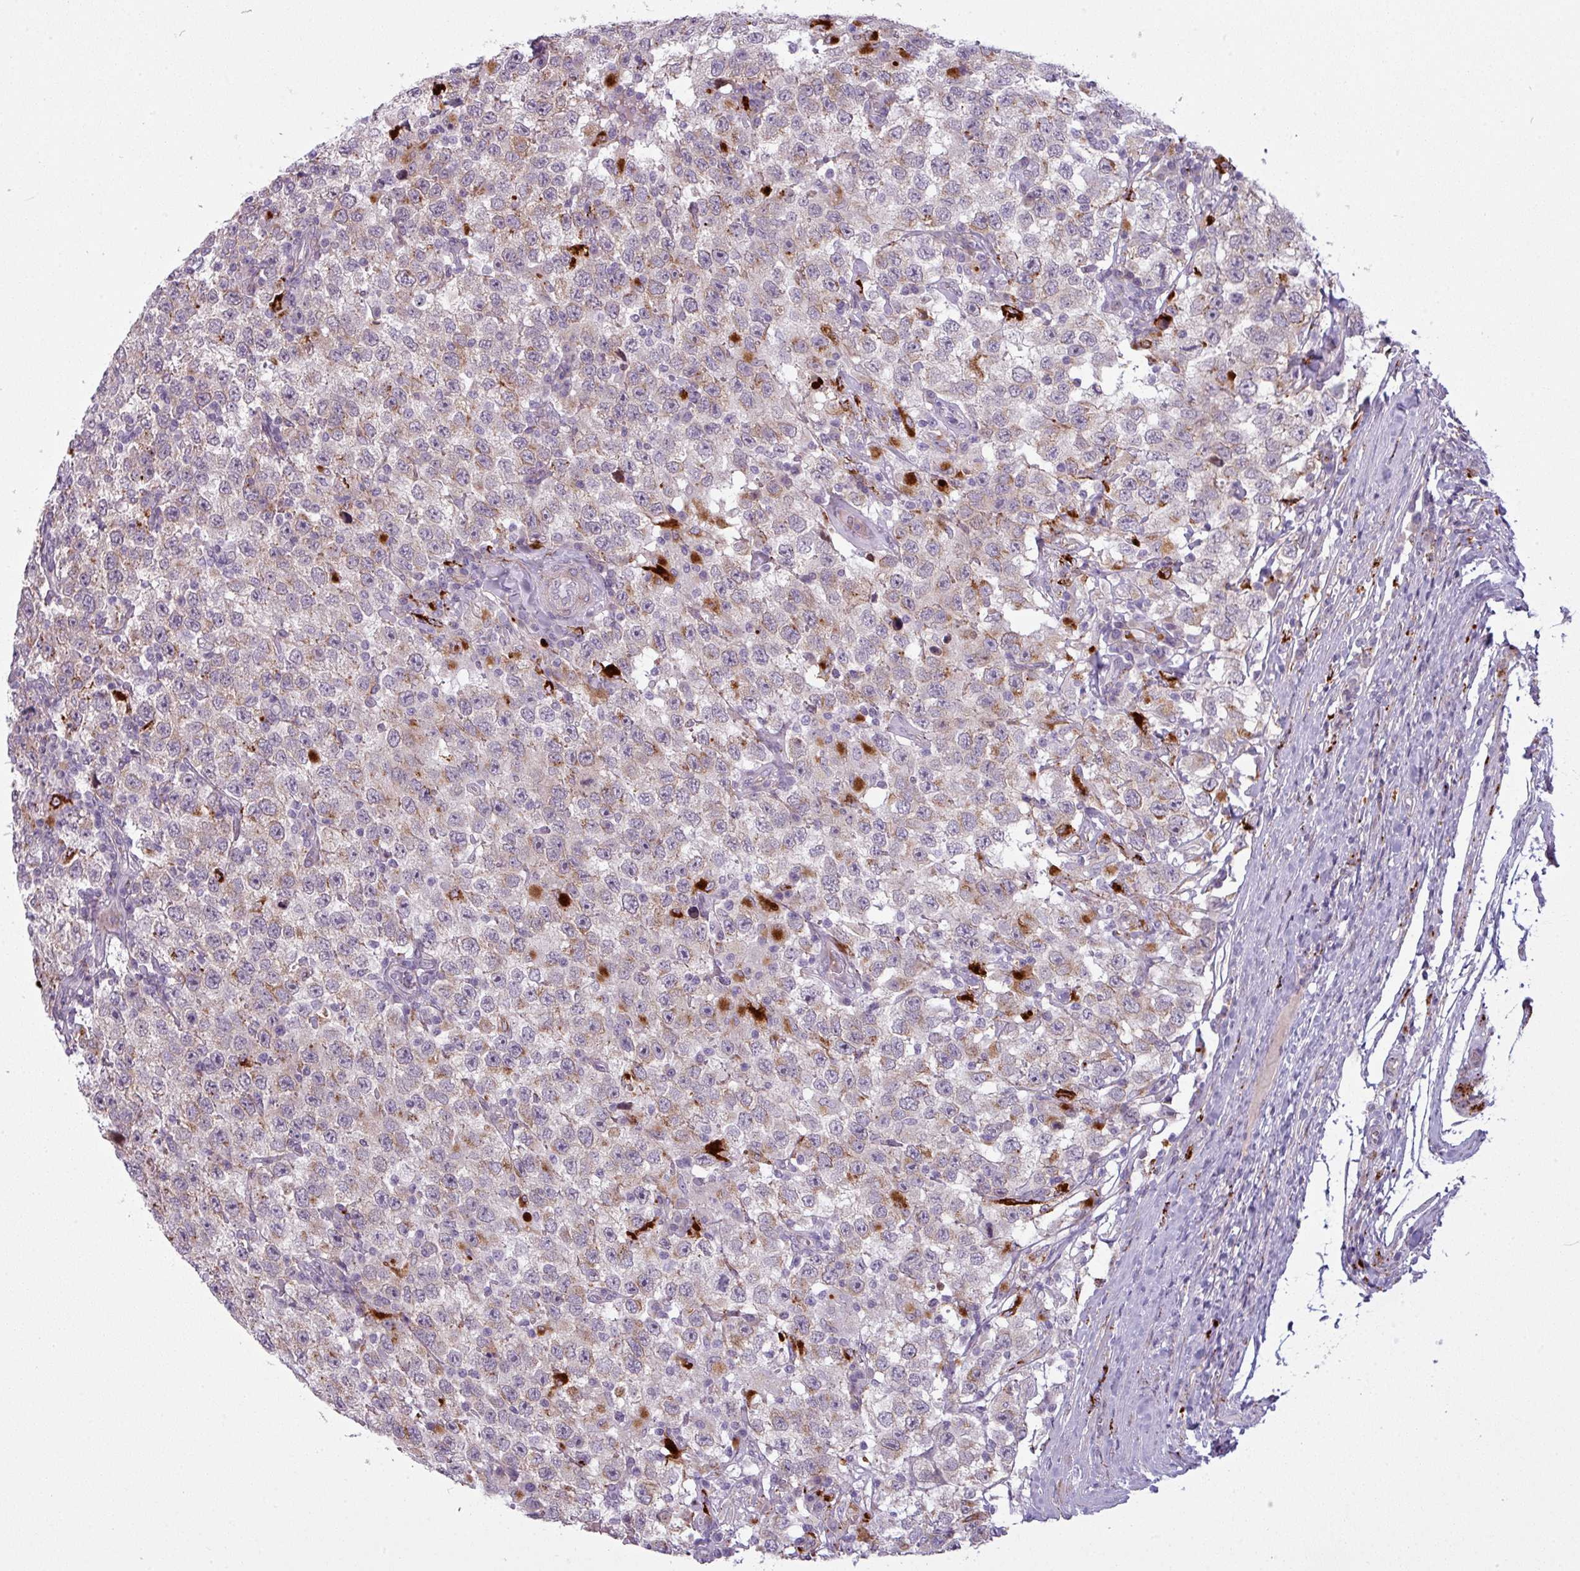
{"staining": {"intensity": "weak", "quantity": ">75%", "location": "cytoplasmic/membranous"}, "tissue": "testis cancer", "cell_type": "Tumor cells", "image_type": "cancer", "snomed": [{"axis": "morphology", "description": "Seminoma, NOS"}, {"axis": "topography", "description": "Testis"}], "caption": "High-power microscopy captured an IHC photomicrograph of testis cancer, revealing weak cytoplasmic/membranous positivity in approximately >75% of tumor cells.", "gene": "MAP7D2", "patient": {"sex": "male", "age": 41}}